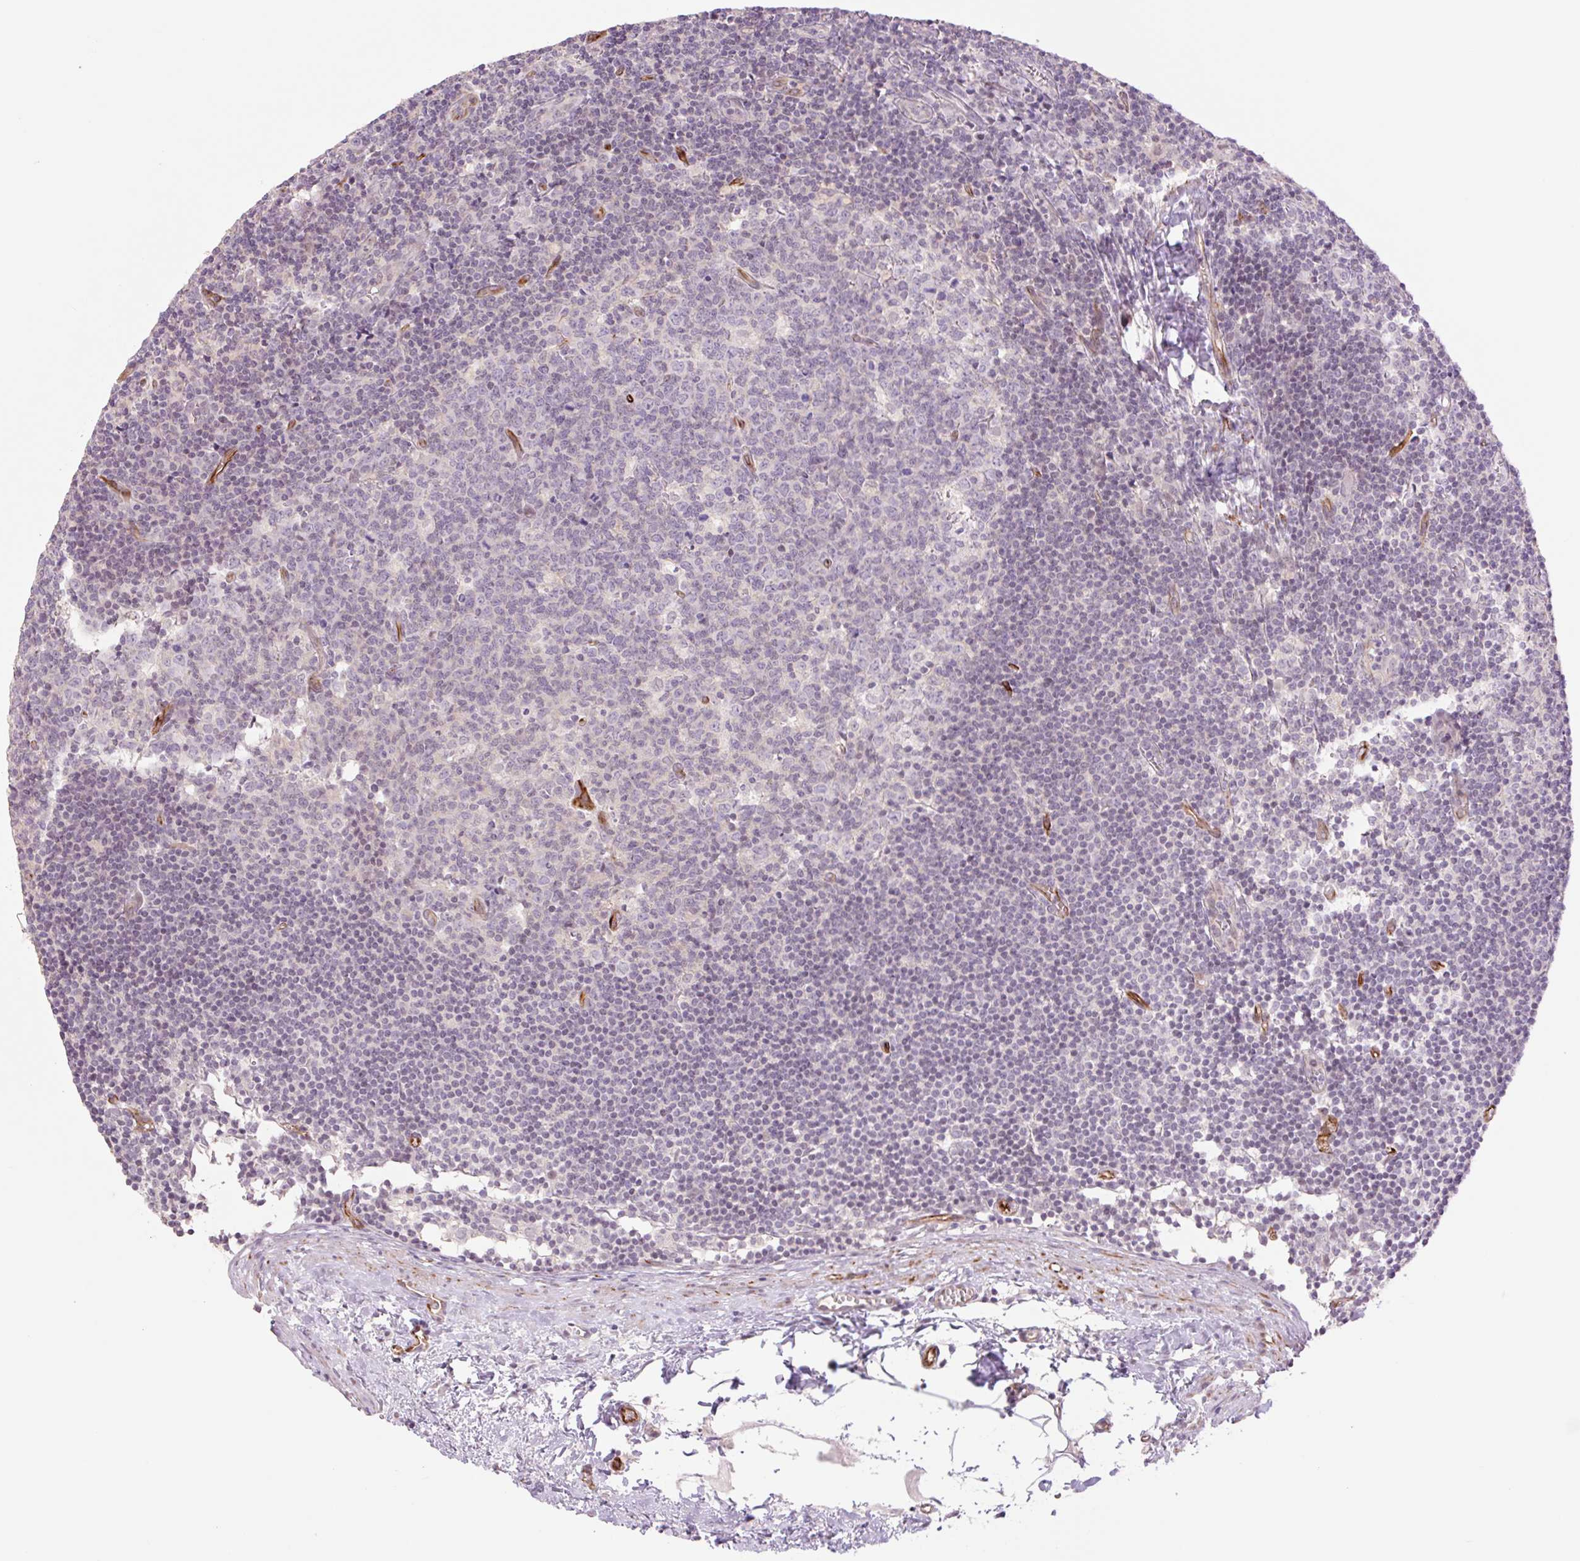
{"staining": {"intensity": "negative", "quantity": "none", "location": "none"}, "tissue": "lymph node", "cell_type": "Germinal center cells", "image_type": "normal", "snomed": [{"axis": "morphology", "description": "Normal tissue, NOS"}, {"axis": "topography", "description": "Lymph node"}], "caption": "Immunohistochemistry of normal human lymph node reveals no positivity in germinal center cells.", "gene": "ZFYVE21", "patient": {"sex": "female", "age": 45}}